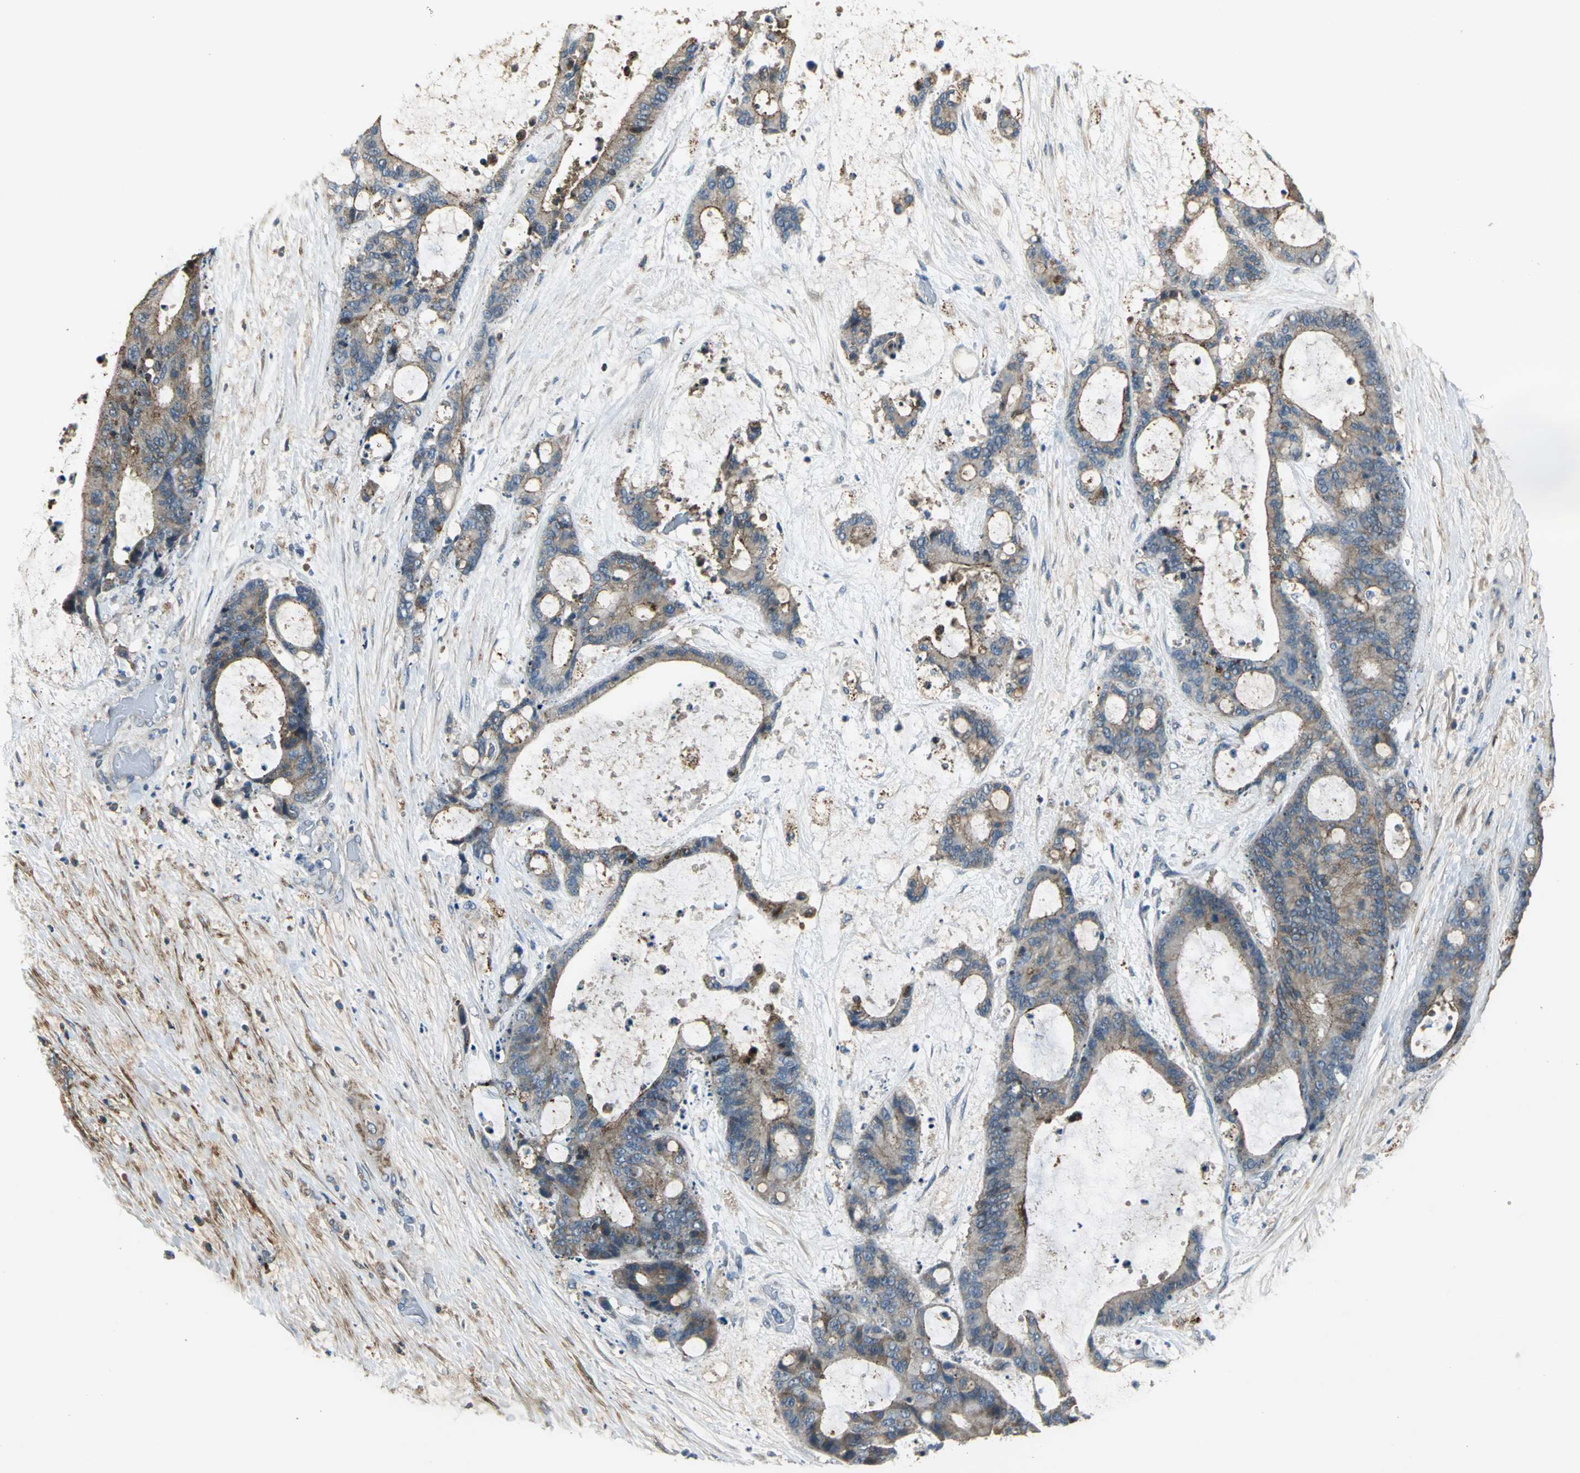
{"staining": {"intensity": "moderate", "quantity": ">75%", "location": "cytoplasmic/membranous"}, "tissue": "liver cancer", "cell_type": "Tumor cells", "image_type": "cancer", "snomed": [{"axis": "morphology", "description": "Cholangiocarcinoma"}, {"axis": "topography", "description": "Liver"}], "caption": "Cholangiocarcinoma (liver) was stained to show a protein in brown. There is medium levels of moderate cytoplasmic/membranous staining in about >75% of tumor cells.", "gene": "OCLN", "patient": {"sex": "female", "age": 73}}